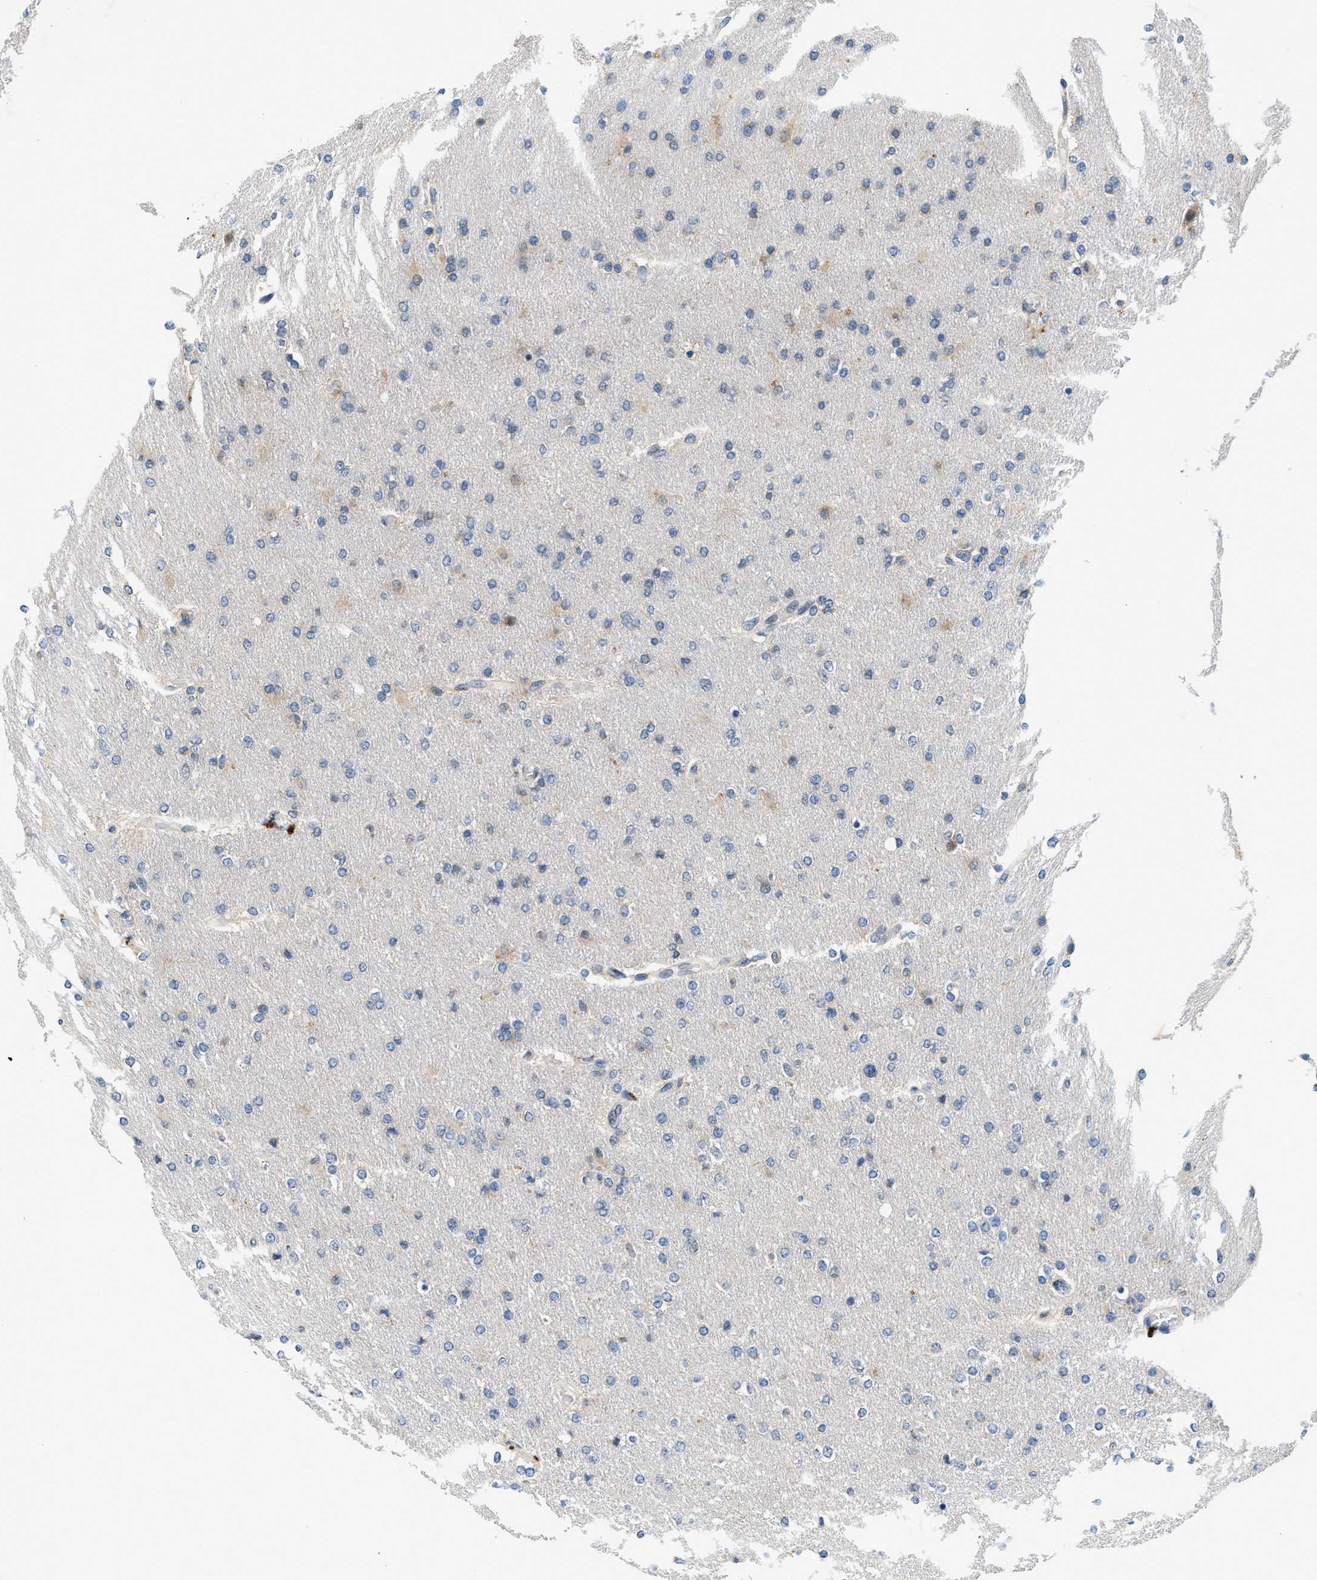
{"staining": {"intensity": "negative", "quantity": "none", "location": "none"}, "tissue": "glioma", "cell_type": "Tumor cells", "image_type": "cancer", "snomed": [{"axis": "morphology", "description": "Glioma, malignant, High grade"}, {"axis": "topography", "description": "Cerebral cortex"}], "caption": "IHC photomicrograph of neoplastic tissue: glioma stained with DAB exhibits no significant protein expression in tumor cells.", "gene": "PNKD", "patient": {"sex": "female", "age": 36}}